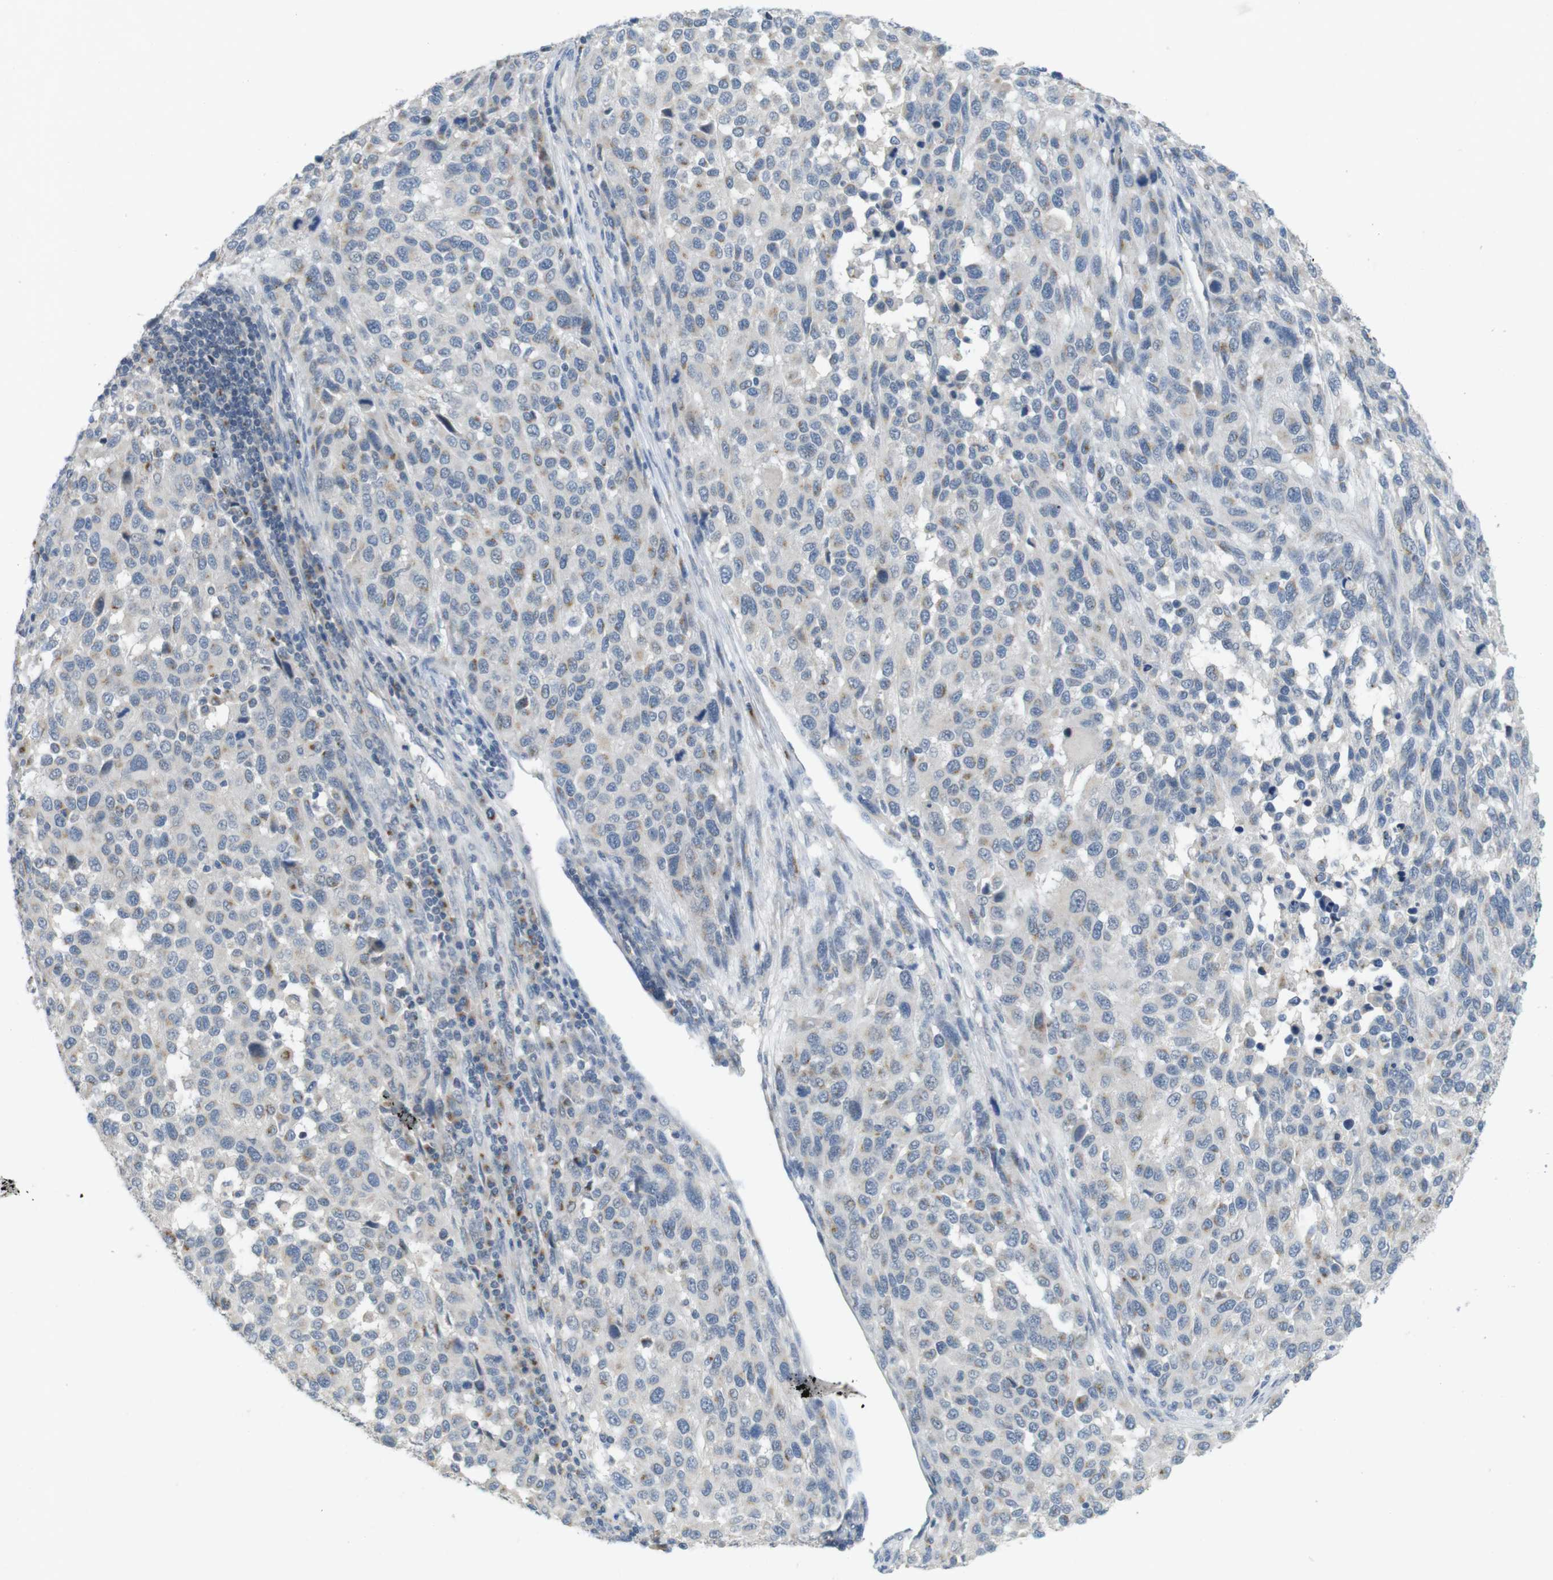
{"staining": {"intensity": "weak", "quantity": "25%-75%", "location": "cytoplasmic/membranous"}, "tissue": "melanoma", "cell_type": "Tumor cells", "image_type": "cancer", "snomed": [{"axis": "morphology", "description": "Malignant melanoma, Metastatic site"}, {"axis": "topography", "description": "Lymph node"}], "caption": "High-power microscopy captured an immunohistochemistry (IHC) photomicrograph of melanoma, revealing weak cytoplasmic/membranous positivity in approximately 25%-75% of tumor cells.", "gene": "YIPF3", "patient": {"sex": "male", "age": 61}}